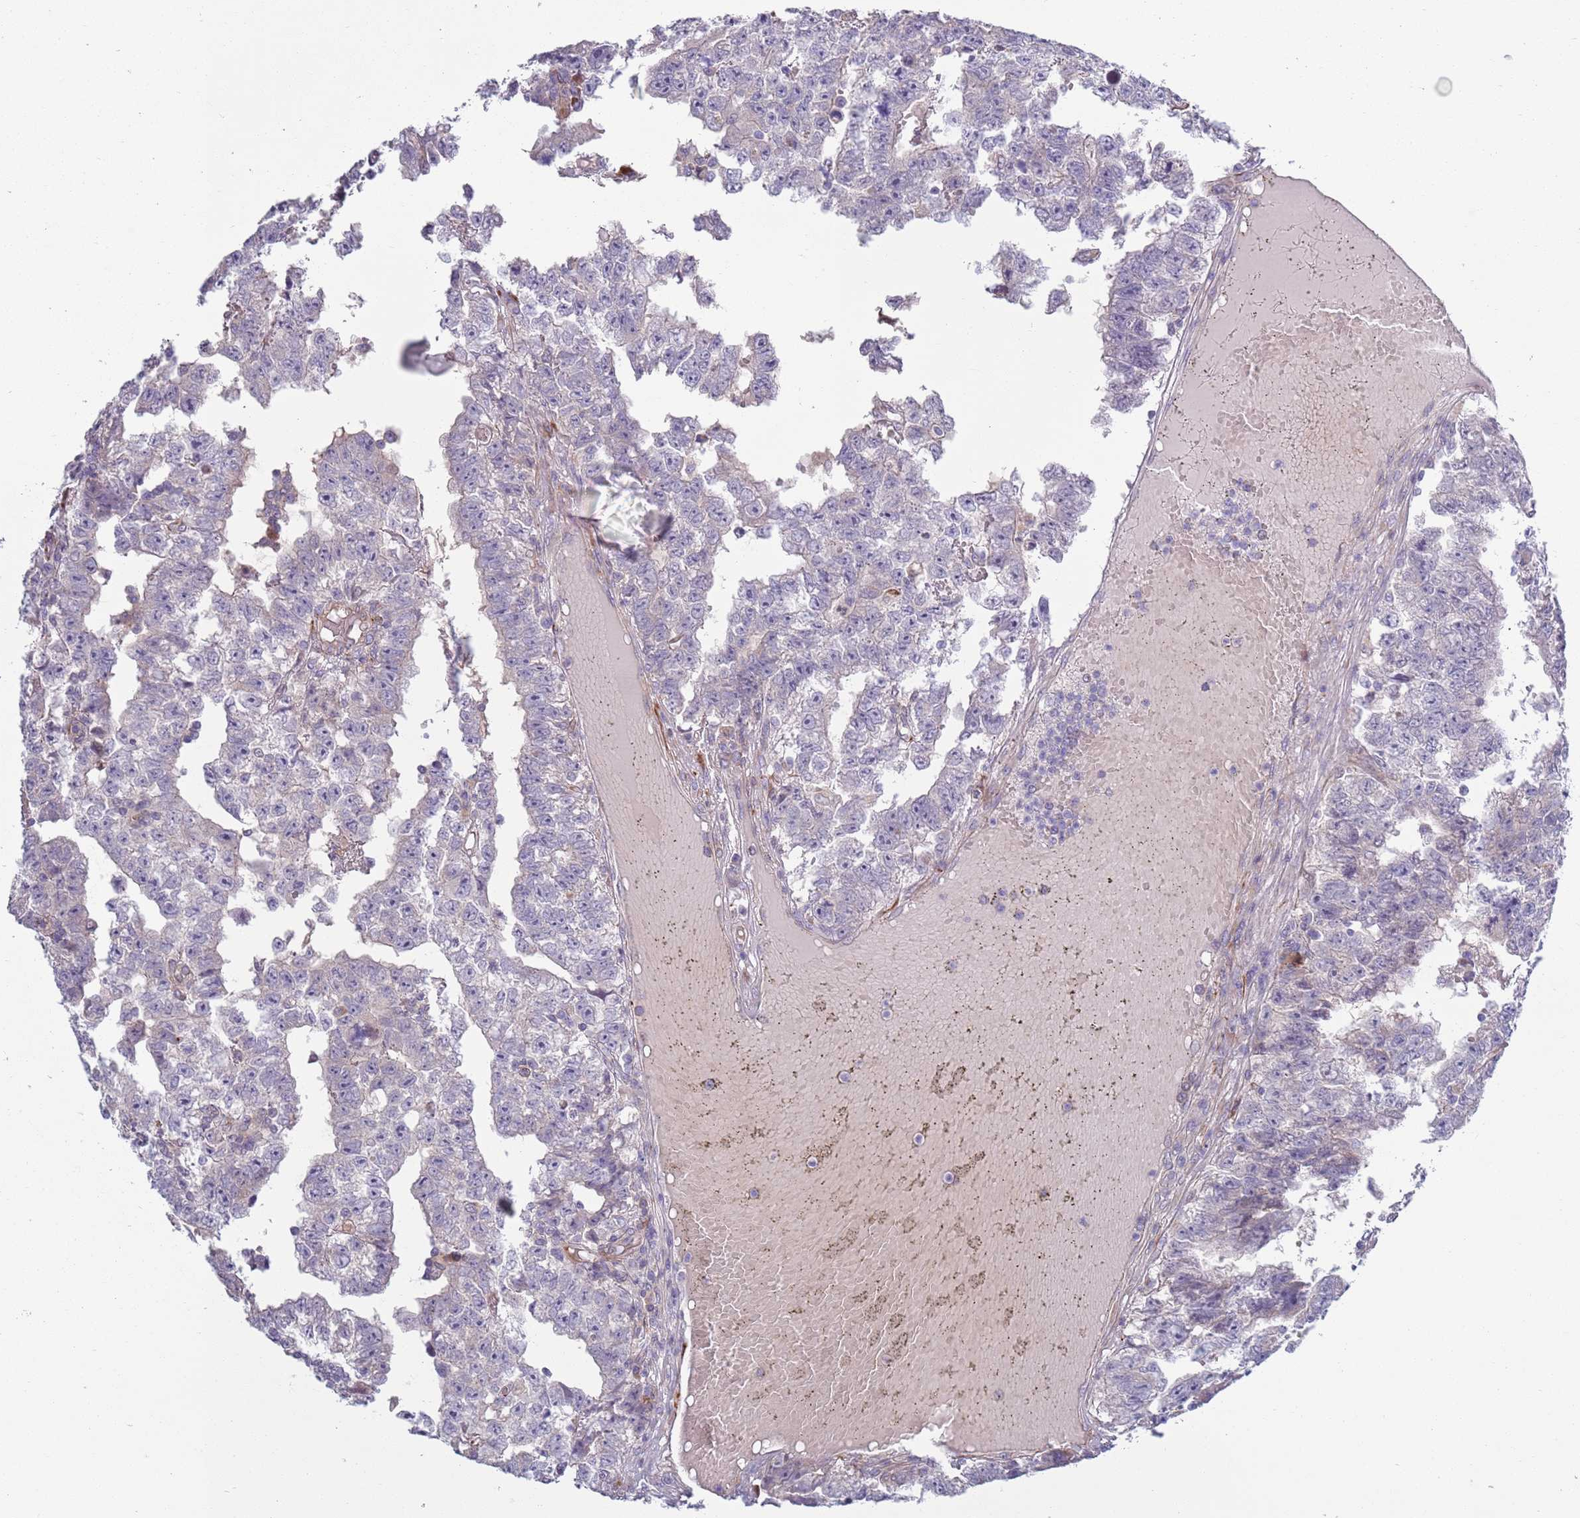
{"staining": {"intensity": "negative", "quantity": "none", "location": "none"}, "tissue": "testis cancer", "cell_type": "Tumor cells", "image_type": "cancer", "snomed": [{"axis": "morphology", "description": "Carcinoma, Embryonal, NOS"}, {"axis": "topography", "description": "Testis"}], "caption": "The IHC image has no significant positivity in tumor cells of testis embryonal carcinoma tissue.", "gene": "TYW1", "patient": {"sex": "male", "age": 25}}